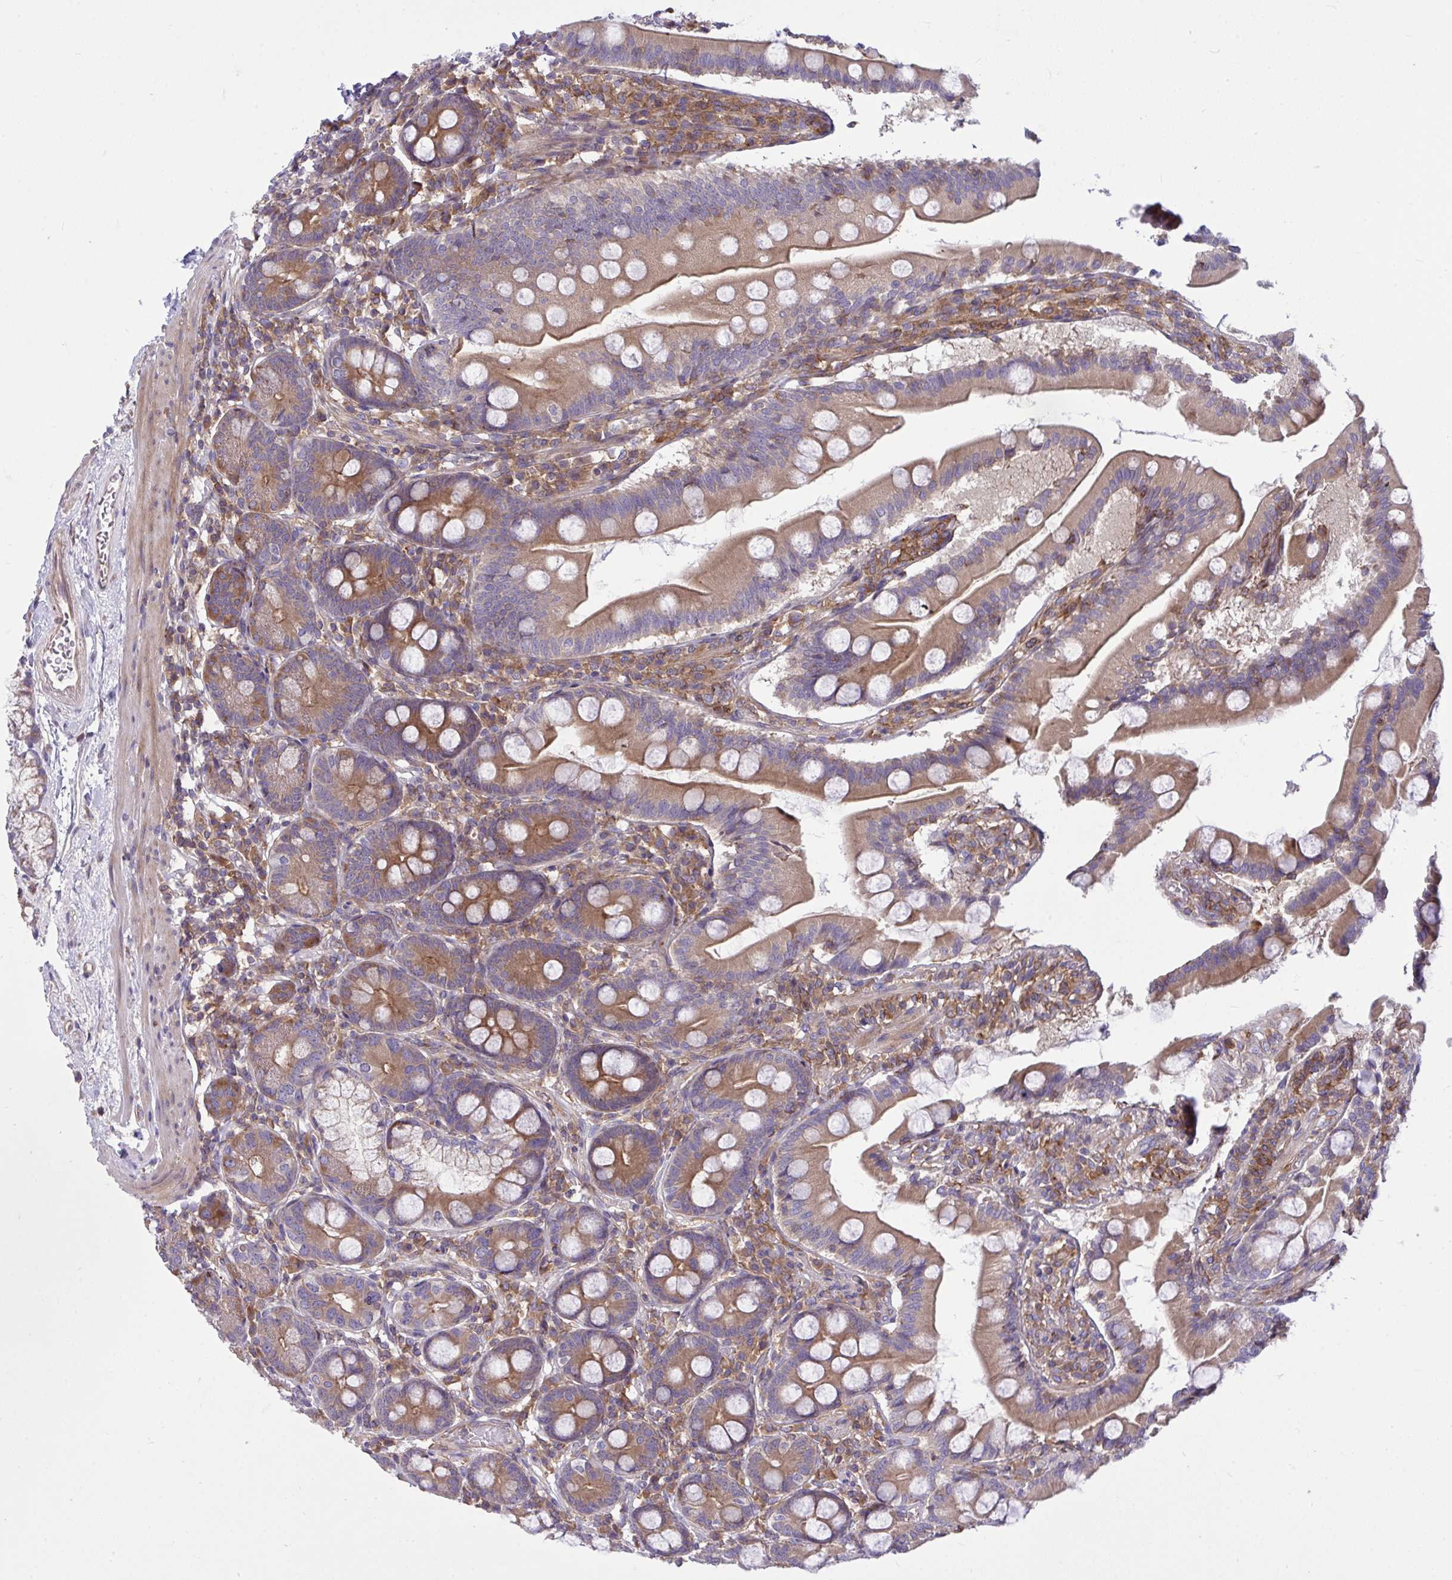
{"staining": {"intensity": "moderate", "quantity": ">75%", "location": "cytoplasmic/membranous"}, "tissue": "duodenum", "cell_type": "Glandular cells", "image_type": "normal", "snomed": [{"axis": "morphology", "description": "Normal tissue, NOS"}, {"axis": "topography", "description": "Duodenum"}], "caption": "The micrograph exhibits a brown stain indicating the presence of a protein in the cytoplasmic/membranous of glandular cells in duodenum.", "gene": "GRB14", "patient": {"sex": "female", "age": 67}}